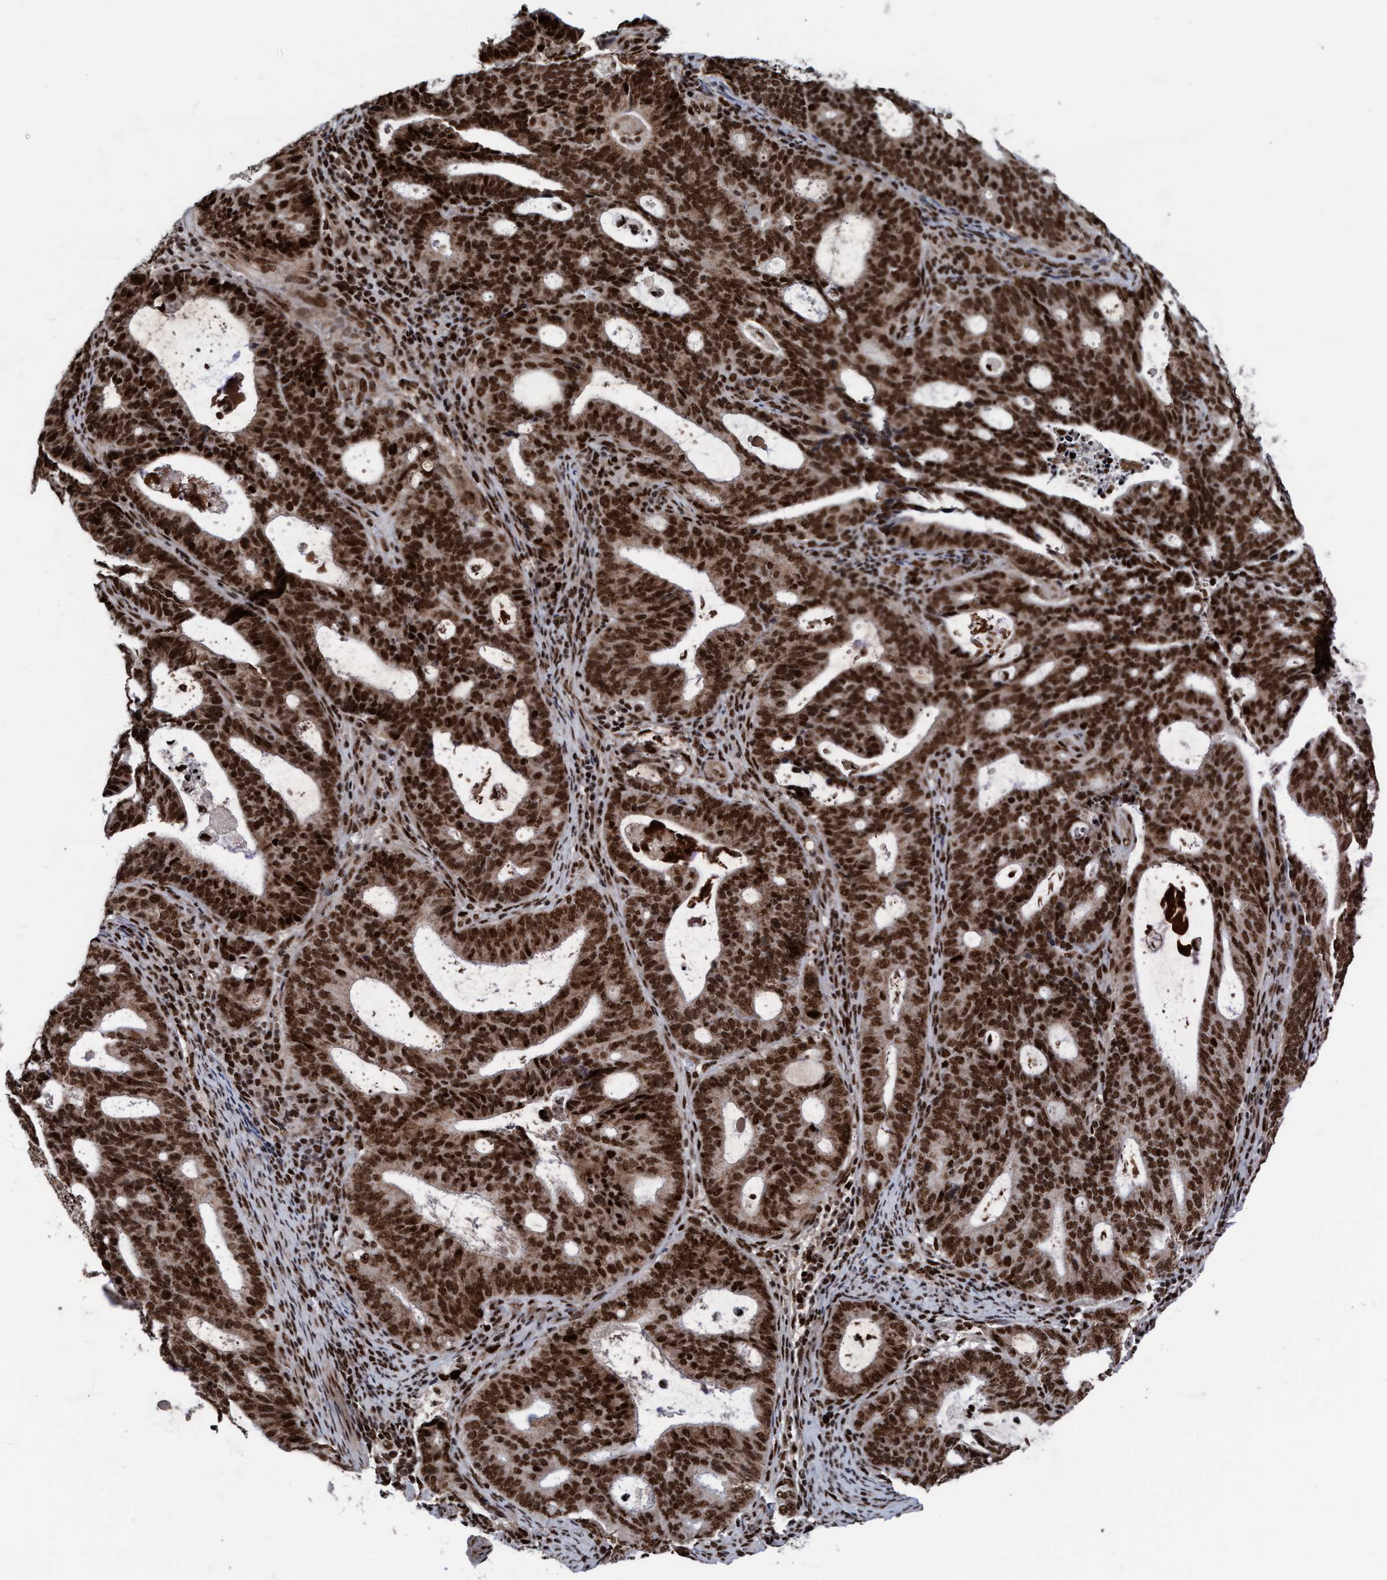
{"staining": {"intensity": "strong", "quantity": ">75%", "location": "cytoplasmic/membranous,nuclear"}, "tissue": "endometrial cancer", "cell_type": "Tumor cells", "image_type": "cancer", "snomed": [{"axis": "morphology", "description": "Adenocarcinoma, NOS"}, {"axis": "topography", "description": "Uterus"}], "caption": "The histopathology image displays a brown stain indicating the presence of a protein in the cytoplasmic/membranous and nuclear of tumor cells in endometrial adenocarcinoma.", "gene": "TOPBP1", "patient": {"sex": "female", "age": 83}}